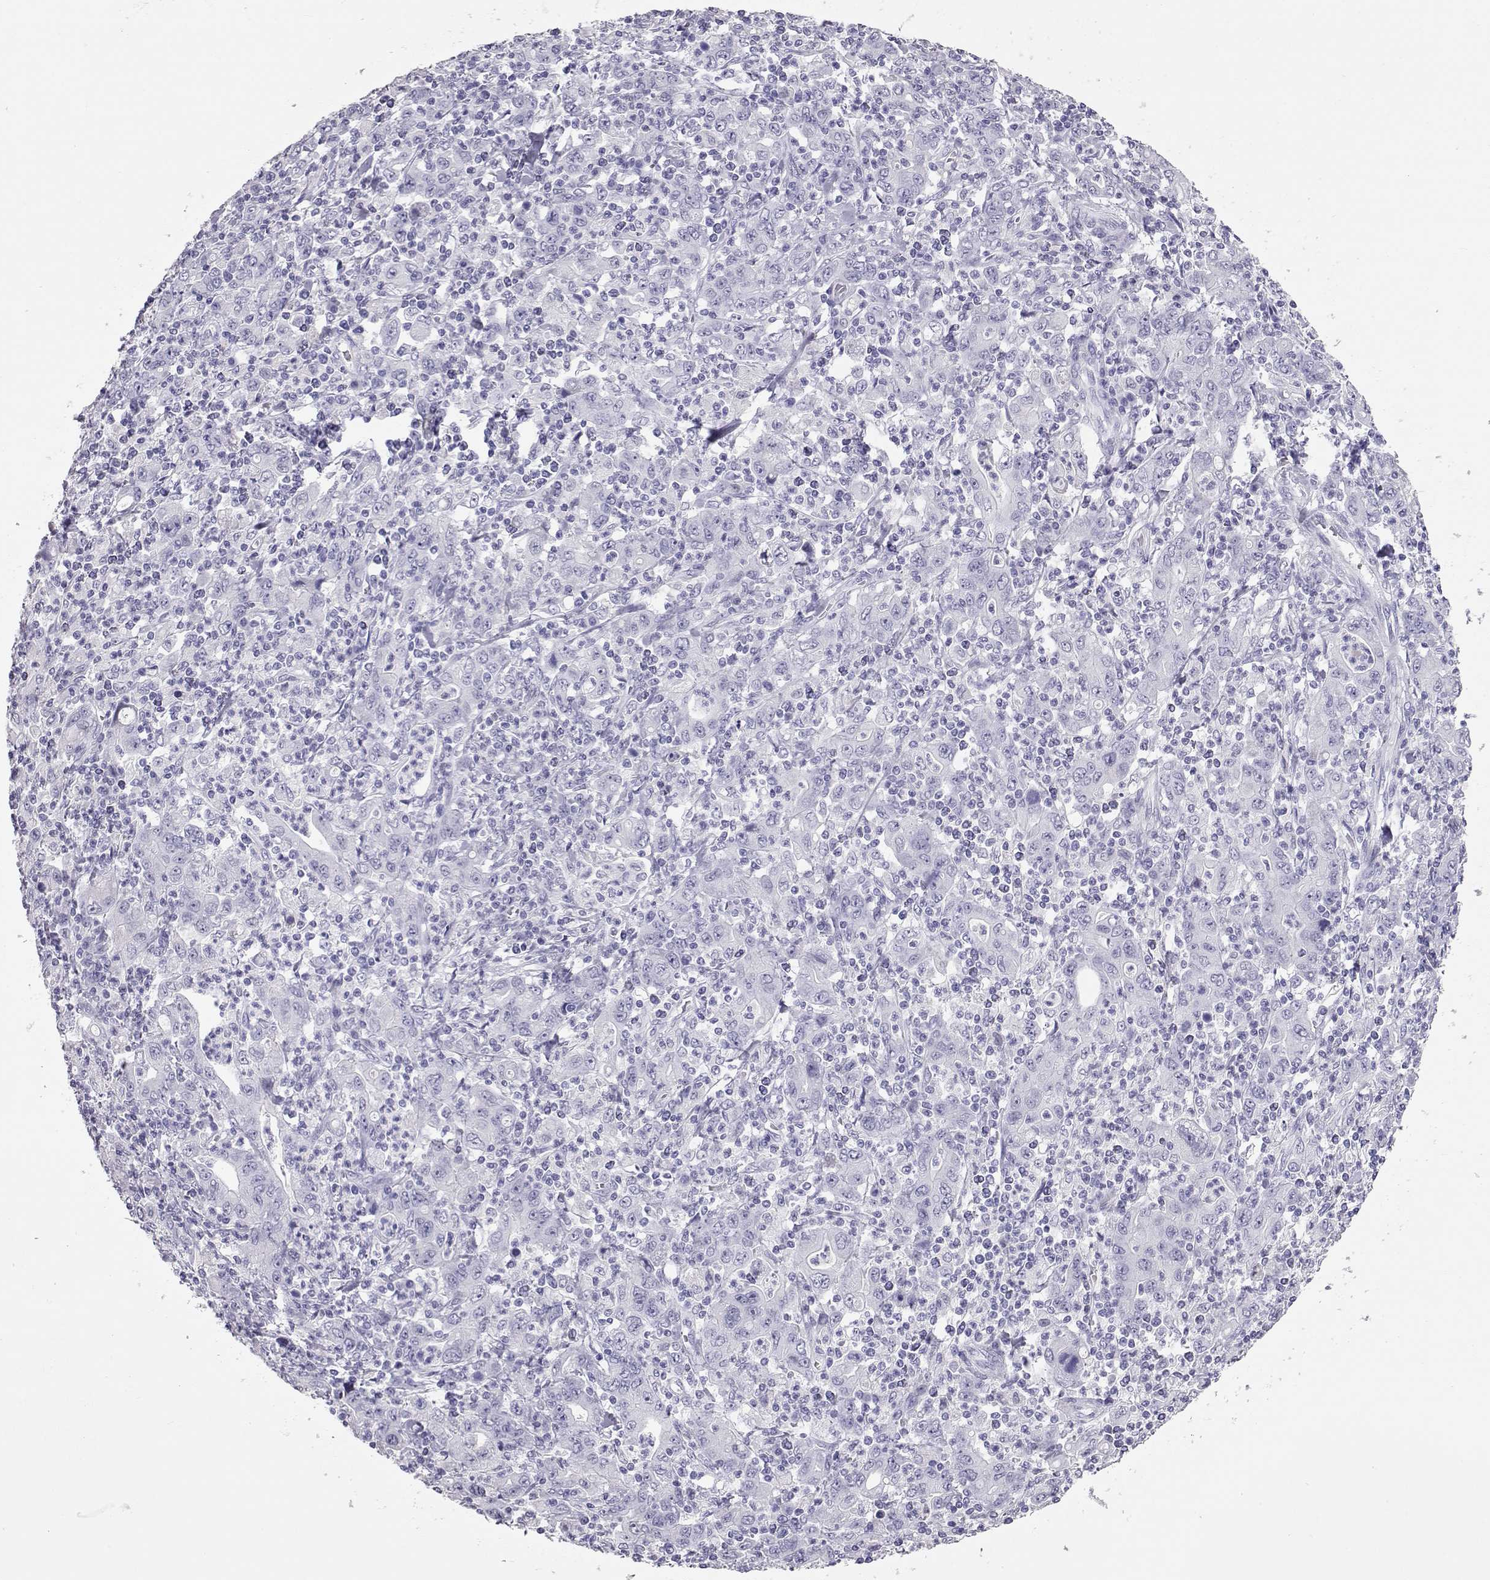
{"staining": {"intensity": "negative", "quantity": "none", "location": "none"}, "tissue": "stomach cancer", "cell_type": "Tumor cells", "image_type": "cancer", "snomed": [{"axis": "morphology", "description": "Adenocarcinoma, NOS"}, {"axis": "topography", "description": "Stomach, upper"}], "caption": "The micrograph displays no staining of tumor cells in stomach adenocarcinoma.", "gene": "PMCH", "patient": {"sex": "male", "age": 69}}